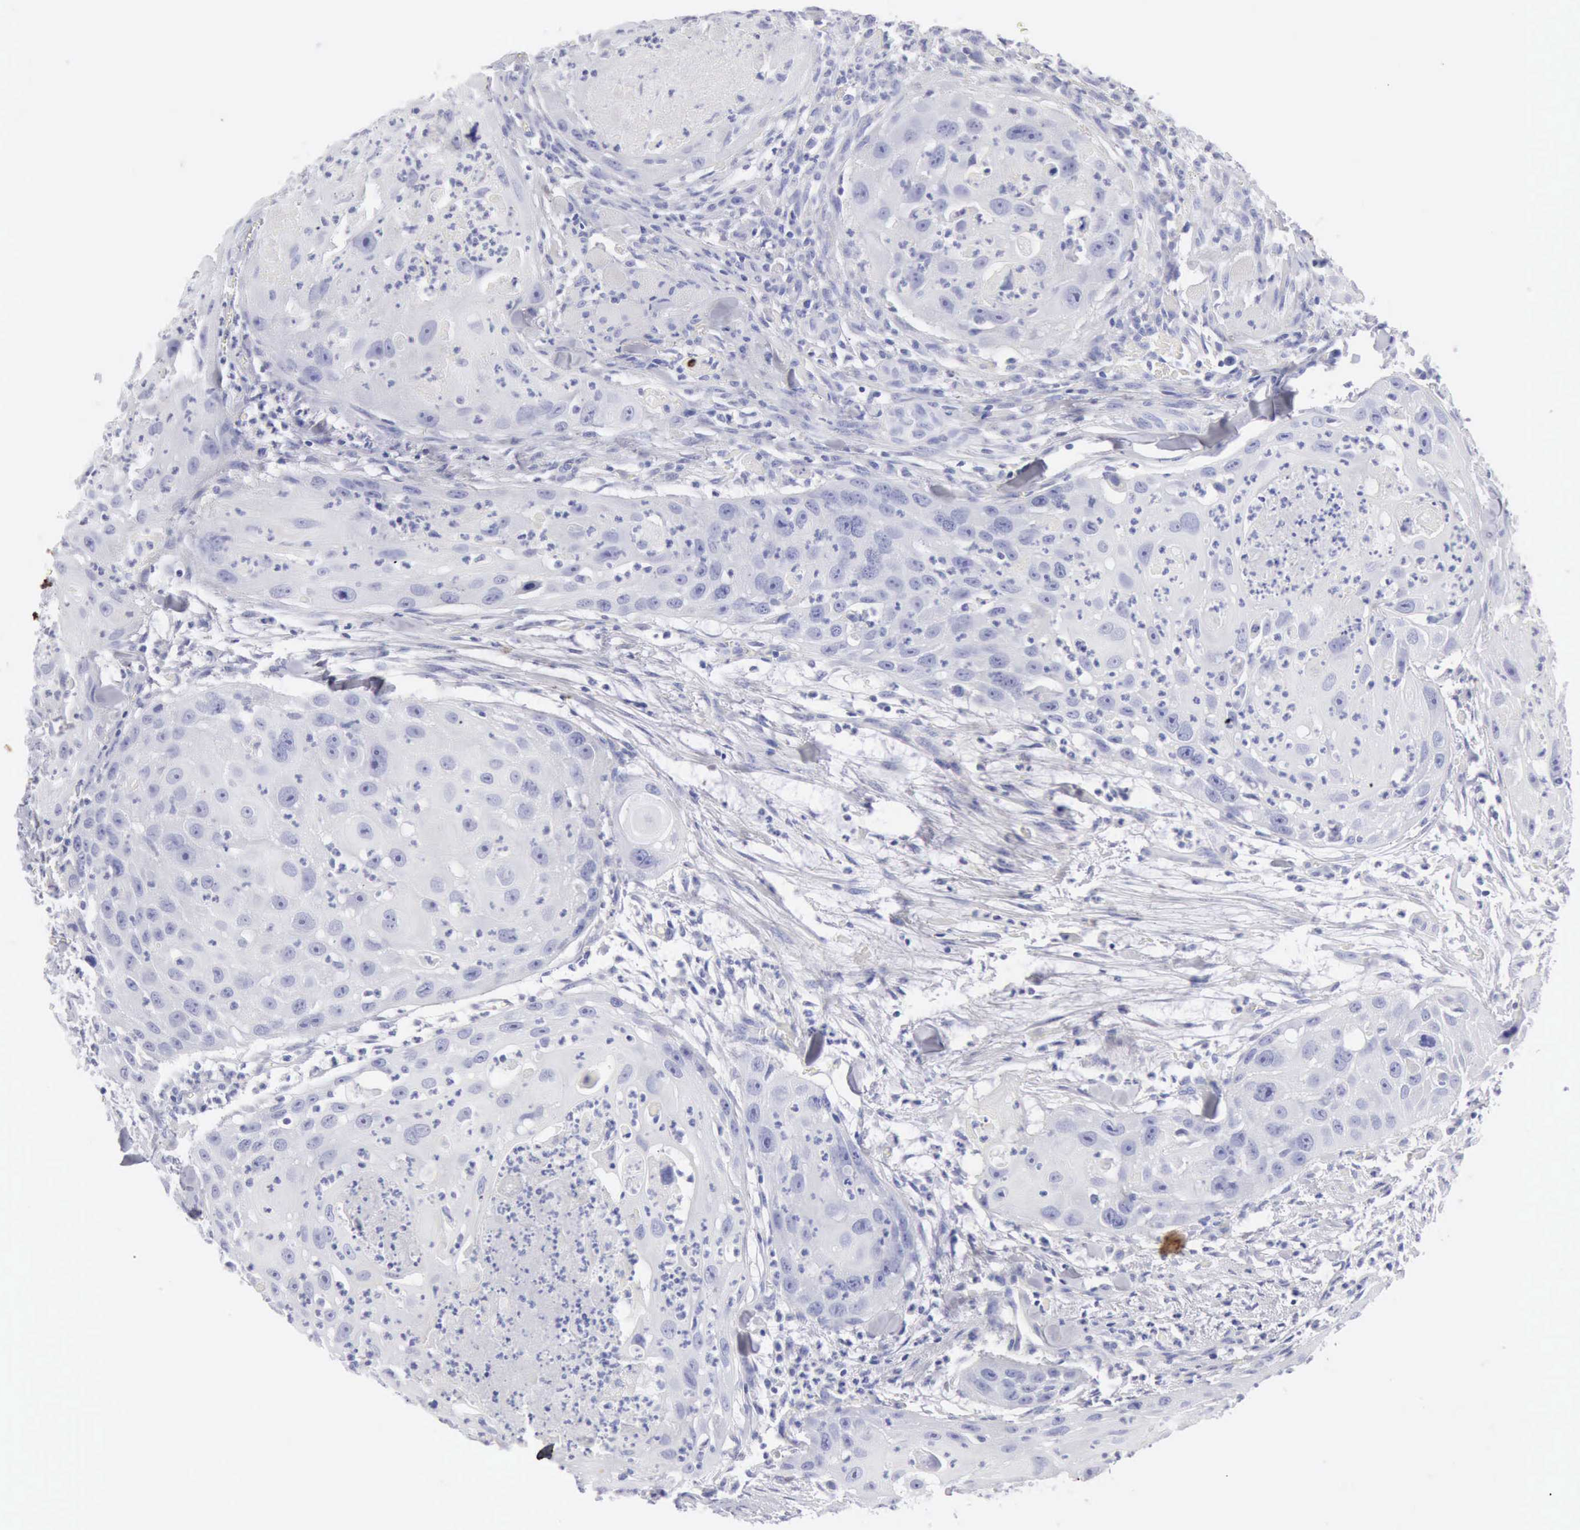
{"staining": {"intensity": "negative", "quantity": "none", "location": "none"}, "tissue": "head and neck cancer", "cell_type": "Tumor cells", "image_type": "cancer", "snomed": [{"axis": "morphology", "description": "Squamous cell carcinoma, NOS"}, {"axis": "topography", "description": "Head-Neck"}], "caption": "This is an immunohistochemistry (IHC) micrograph of head and neck cancer (squamous cell carcinoma). There is no staining in tumor cells.", "gene": "KRT10", "patient": {"sex": "male", "age": 64}}